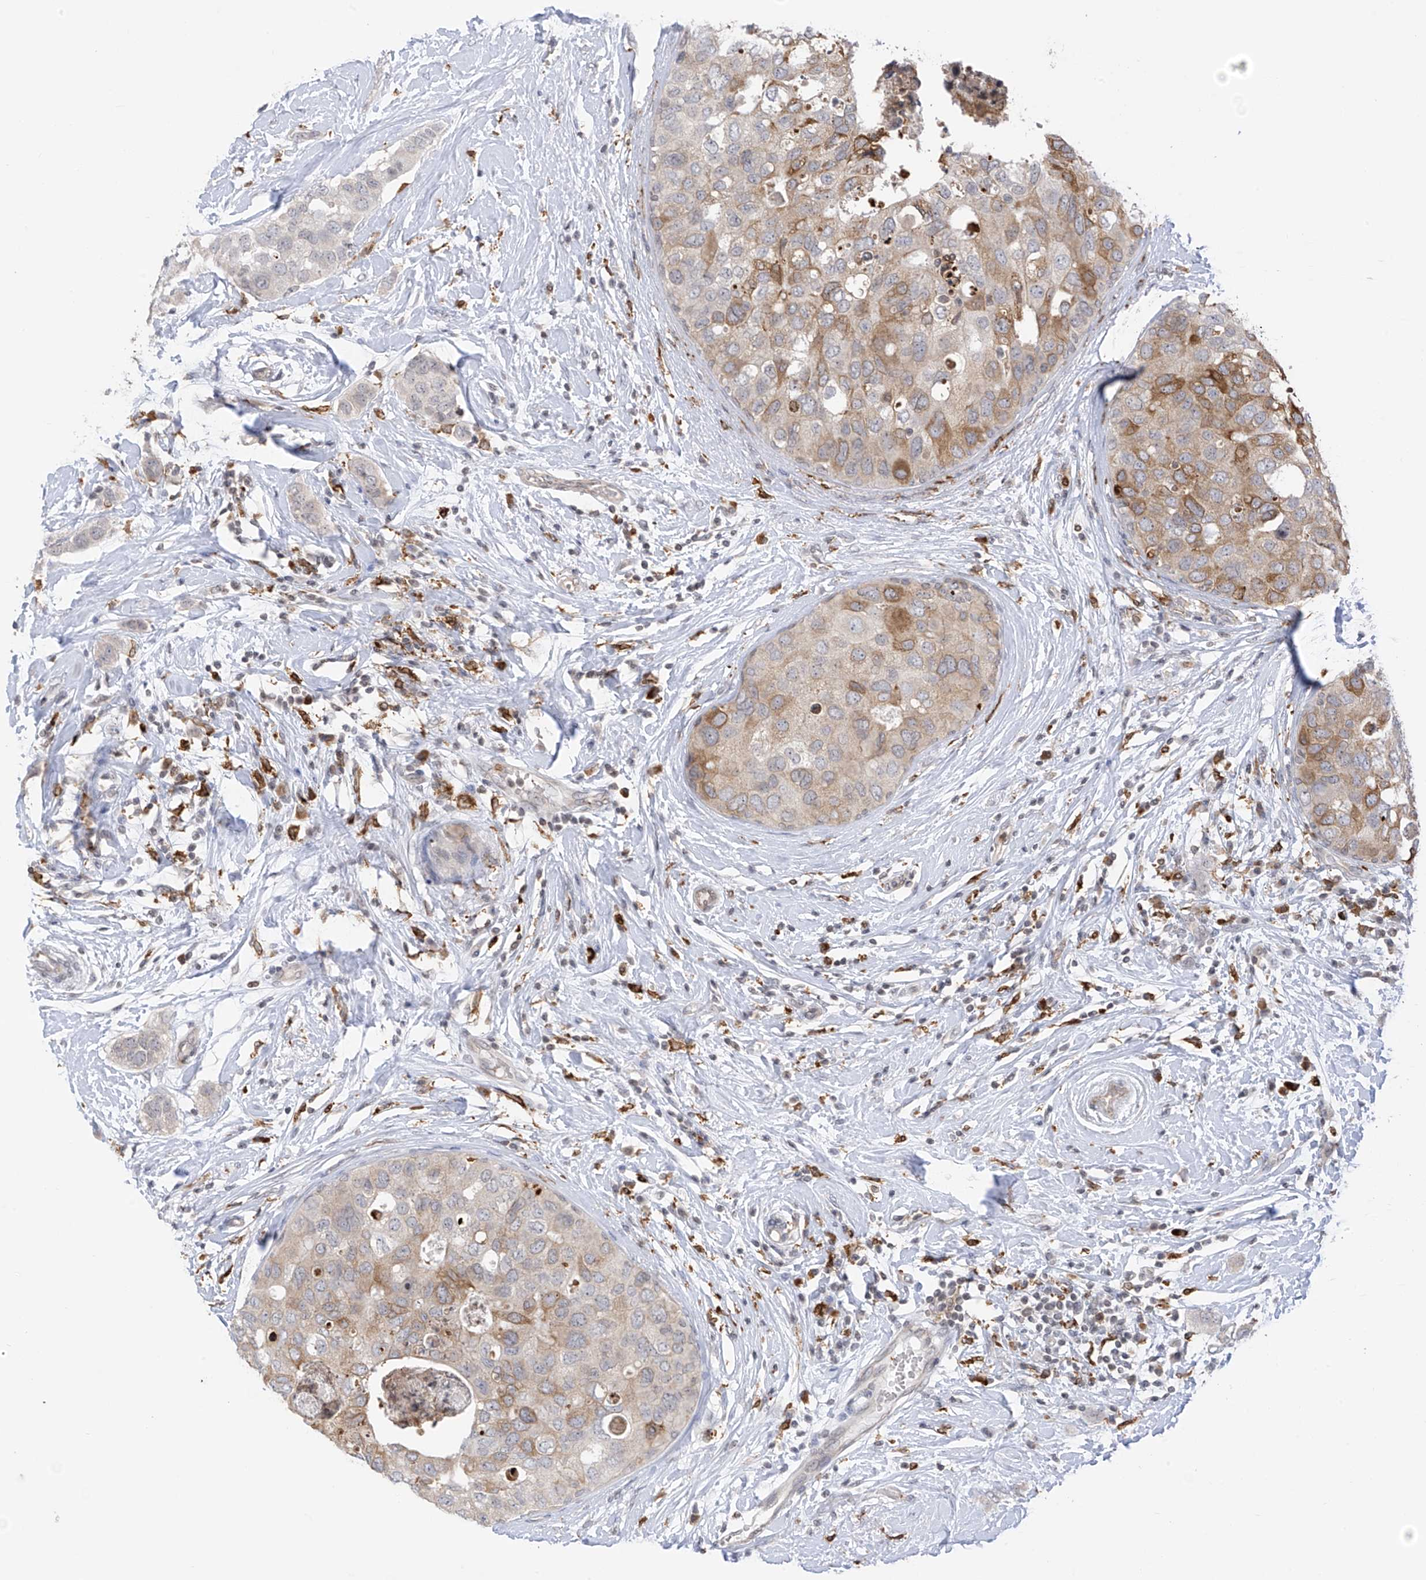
{"staining": {"intensity": "weak", "quantity": "25%-75%", "location": "cytoplasmic/membranous"}, "tissue": "breast cancer", "cell_type": "Tumor cells", "image_type": "cancer", "snomed": [{"axis": "morphology", "description": "Duct carcinoma"}, {"axis": "topography", "description": "Breast"}], "caption": "Protein analysis of intraductal carcinoma (breast) tissue displays weak cytoplasmic/membranous staining in approximately 25%-75% of tumor cells.", "gene": "TBXAS1", "patient": {"sex": "female", "age": 50}}